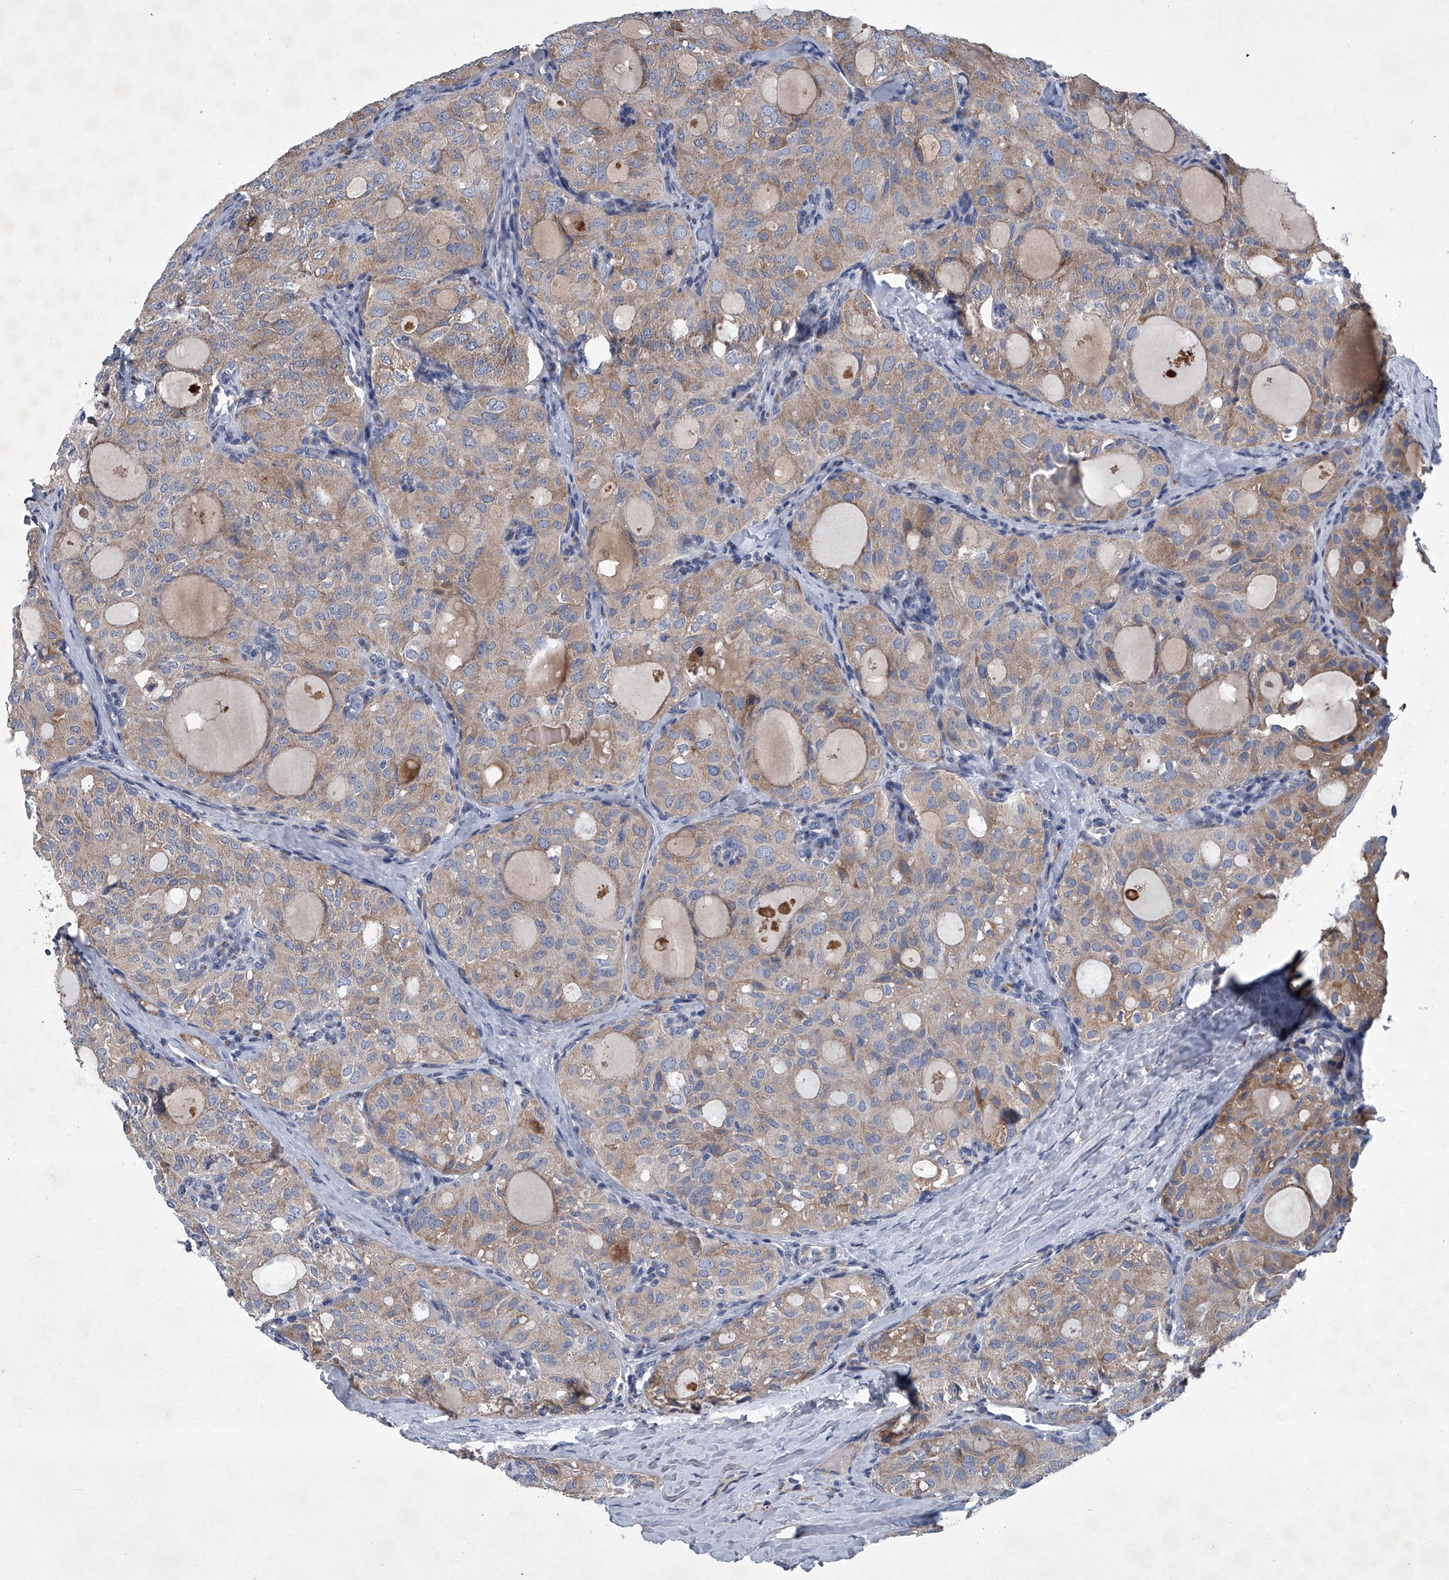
{"staining": {"intensity": "weak", "quantity": ">75%", "location": "cytoplasmic/membranous"}, "tissue": "thyroid cancer", "cell_type": "Tumor cells", "image_type": "cancer", "snomed": [{"axis": "morphology", "description": "Follicular adenoma carcinoma, NOS"}, {"axis": "topography", "description": "Thyroid gland"}], "caption": "Tumor cells show low levels of weak cytoplasmic/membranous expression in about >75% of cells in human follicular adenoma carcinoma (thyroid).", "gene": "ABCG1", "patient": {"sex": "male", "age": 75}}